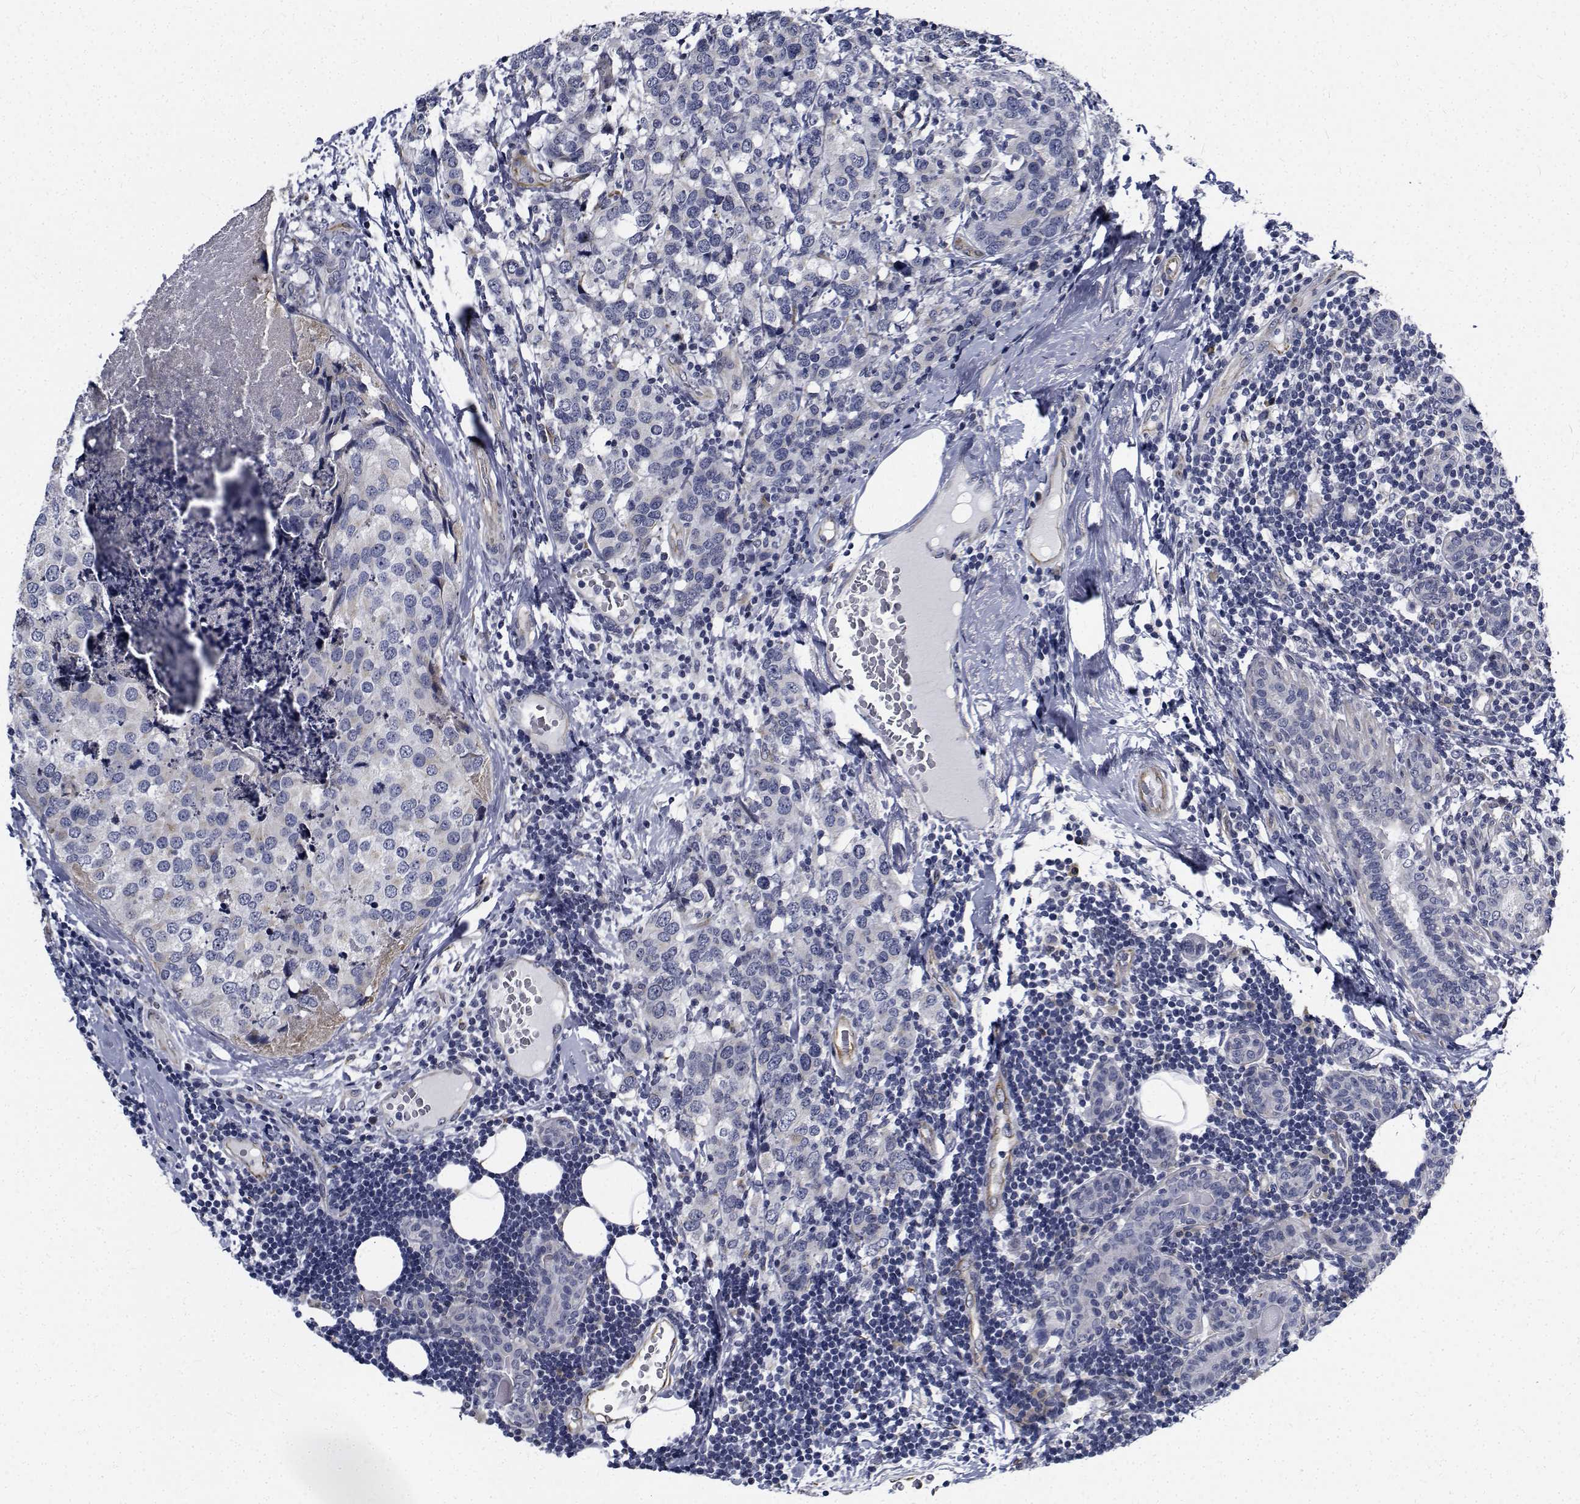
{"staining": {"intensity": "negative", "quantity": "none", "location": "none"}, "tissue": "breast cancer", "cell_type": "Tumor cells", "image_type": "cancer", "snomed": [{"axis": "morphology", "description": "Lobular carcinoma"}, {"axis": "topography", "description": "Breast"}], "caption": "Immunohistochemical staining of human breast lobular carcinoma demonstrates no significant staining in tumor cells.", "gene": "TTBK1", "patient": {"sex": "female", "age": 59}}